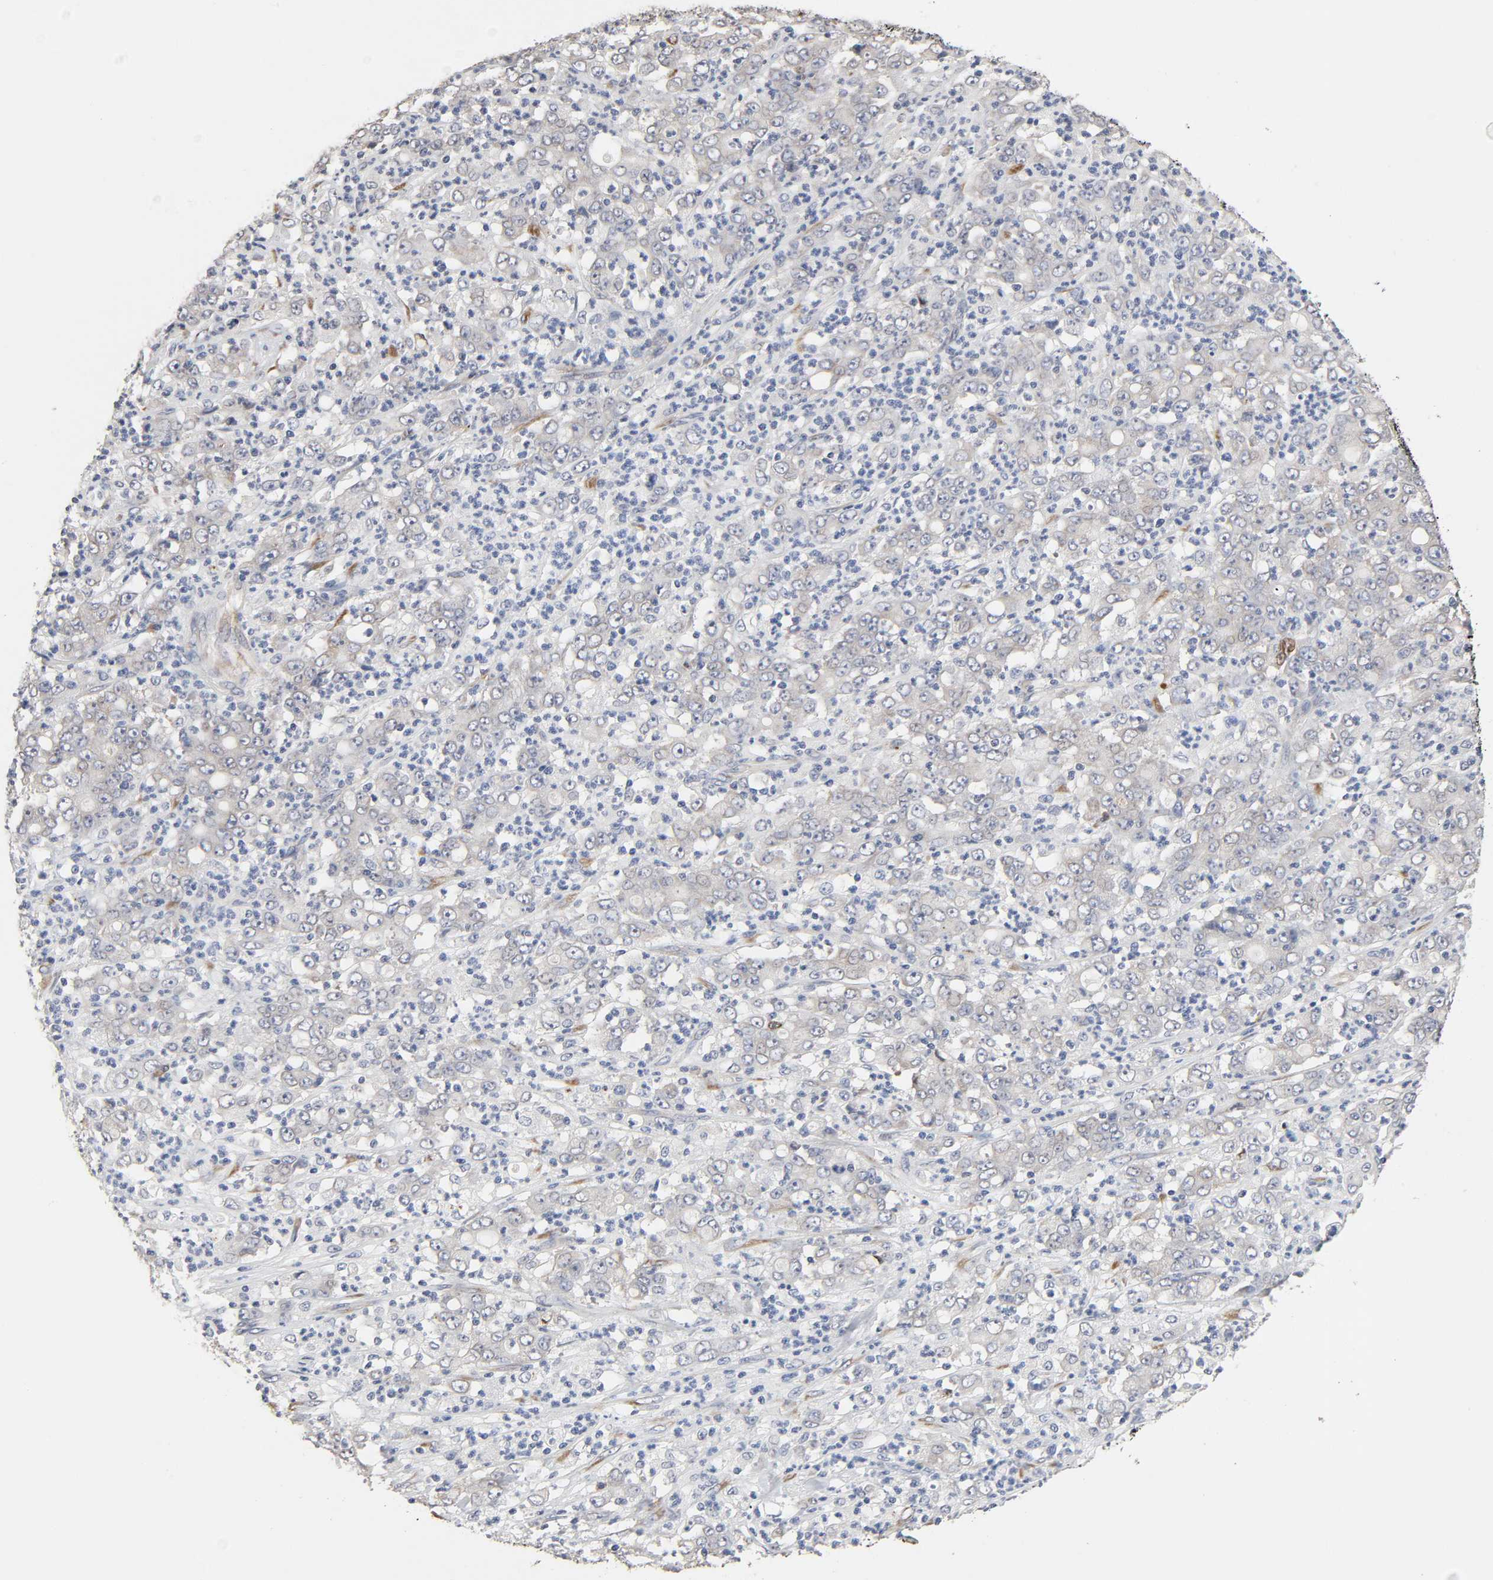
{"staining": {"intensity": "negative", "quantity": "none", "location": "none"}, "tissue": "stomach cancer", "cell_type": "Tumor cells", "image_type": "cancer", "snomed": [{"axis": "morphology", "description": "Adenocarcinoma, NOS"}, {"axis": "topography", "description": "Stomach, lower"}], "caption": "Tumor cells show no significant expression in stomach cancer (adenocarcinoma). (DAB (3,3'-diaminobenzidine) IHC, high magnification).", "gene": "HDLBP", "patient": {"sex": "female", "age": 71}}